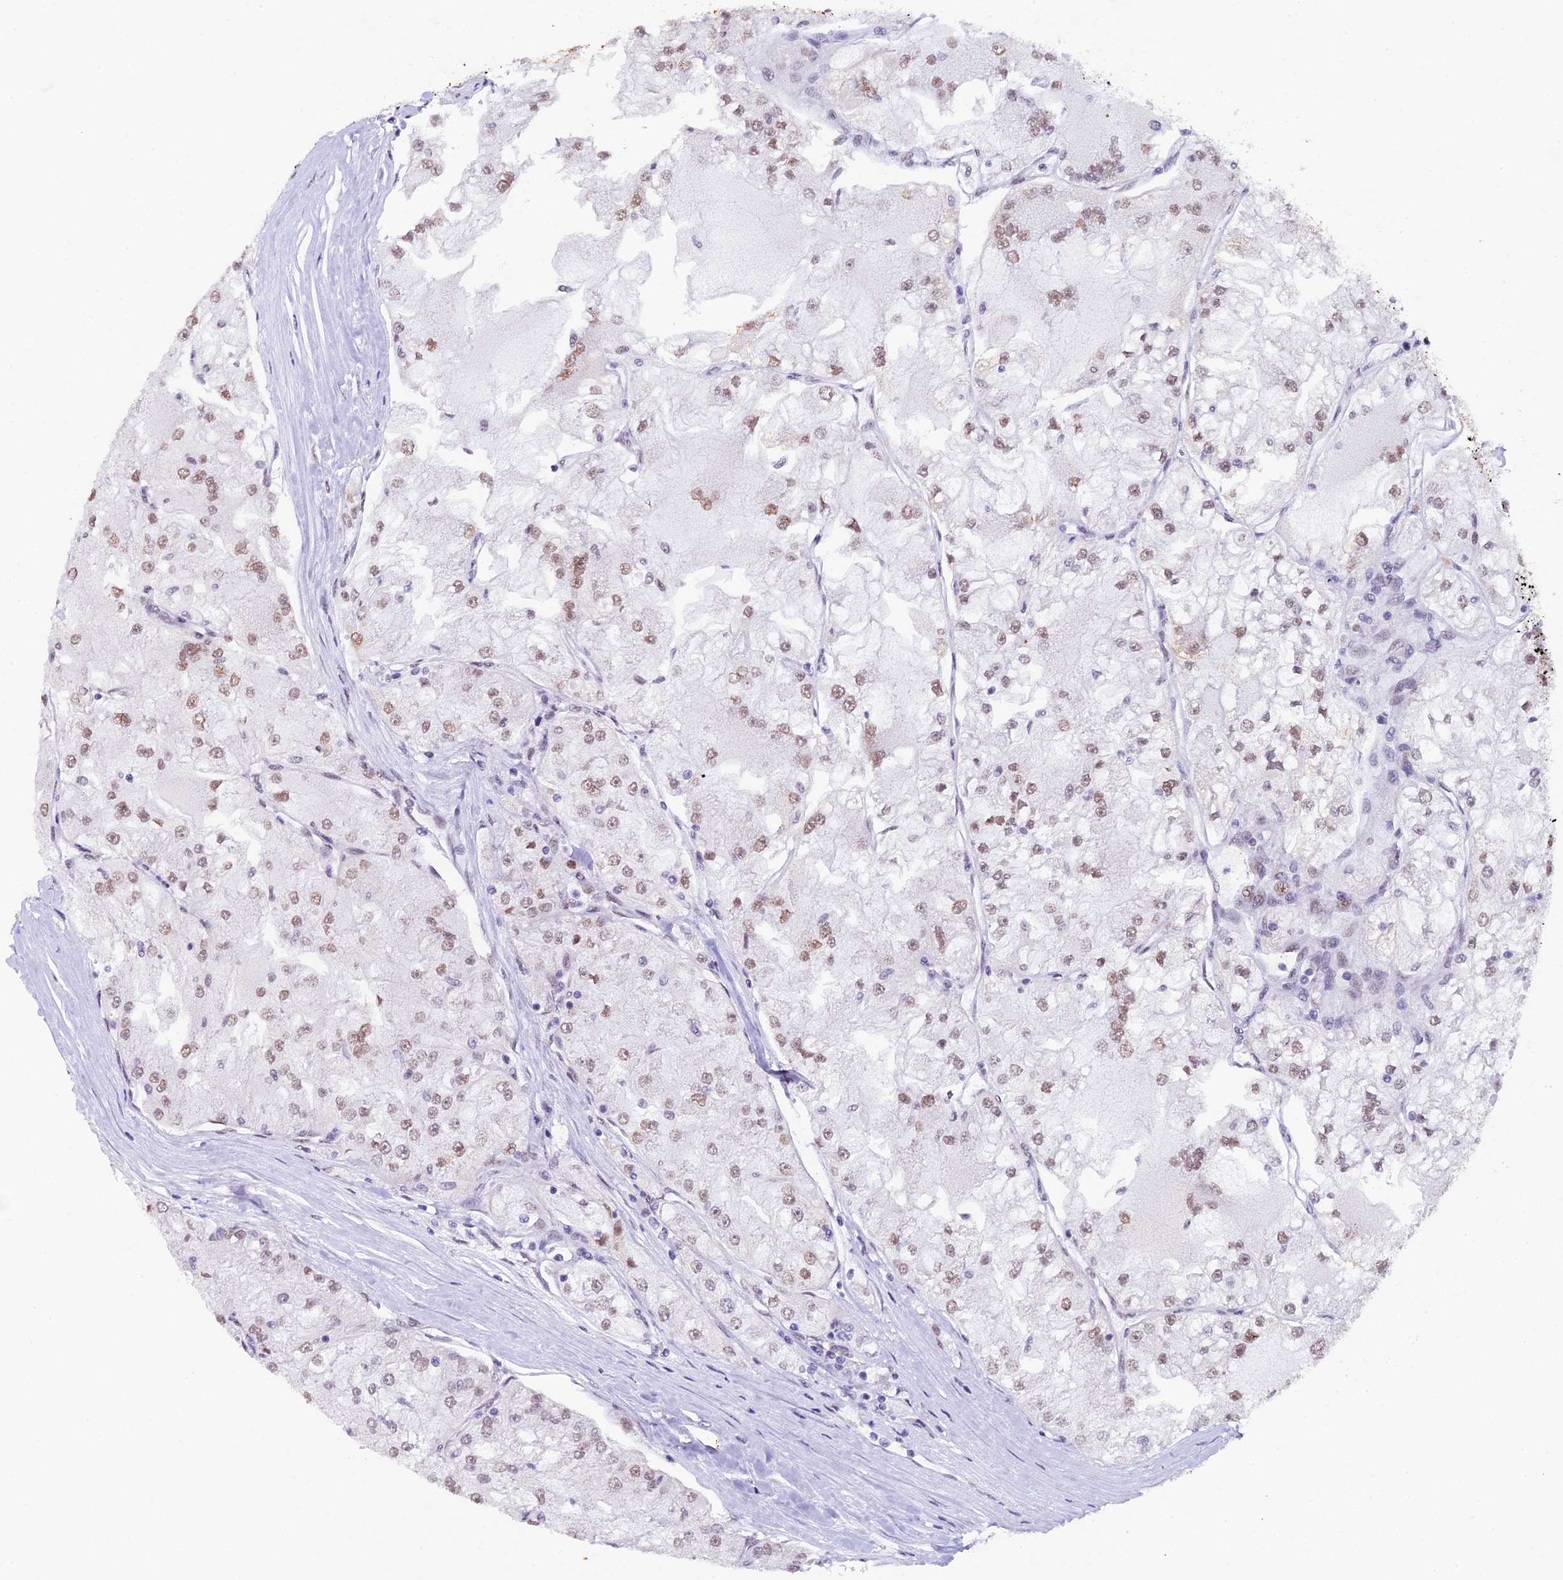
{"staining": {"intensity": "weak", "quantity": ">75%", "location": "nuclear"}, "tissue": "renal cancer", "cell_type": "Tumor cells", "image_type": "cancer", "snomed": [{"axis": "morphology", "description": "Adenocarcinoma, NOS"}, {"axis": "topography", "description": "Kidney"}], "caption": "IHC (DAB (3,3'-diaminobenzidine)) staining of human renal cancer (adenocarcinoma) reveals weak nuclear protein positivity in approximately >75% of tumor cells.", "gene": "TFAM", "patient": {"sex": "female", "age": 72}}